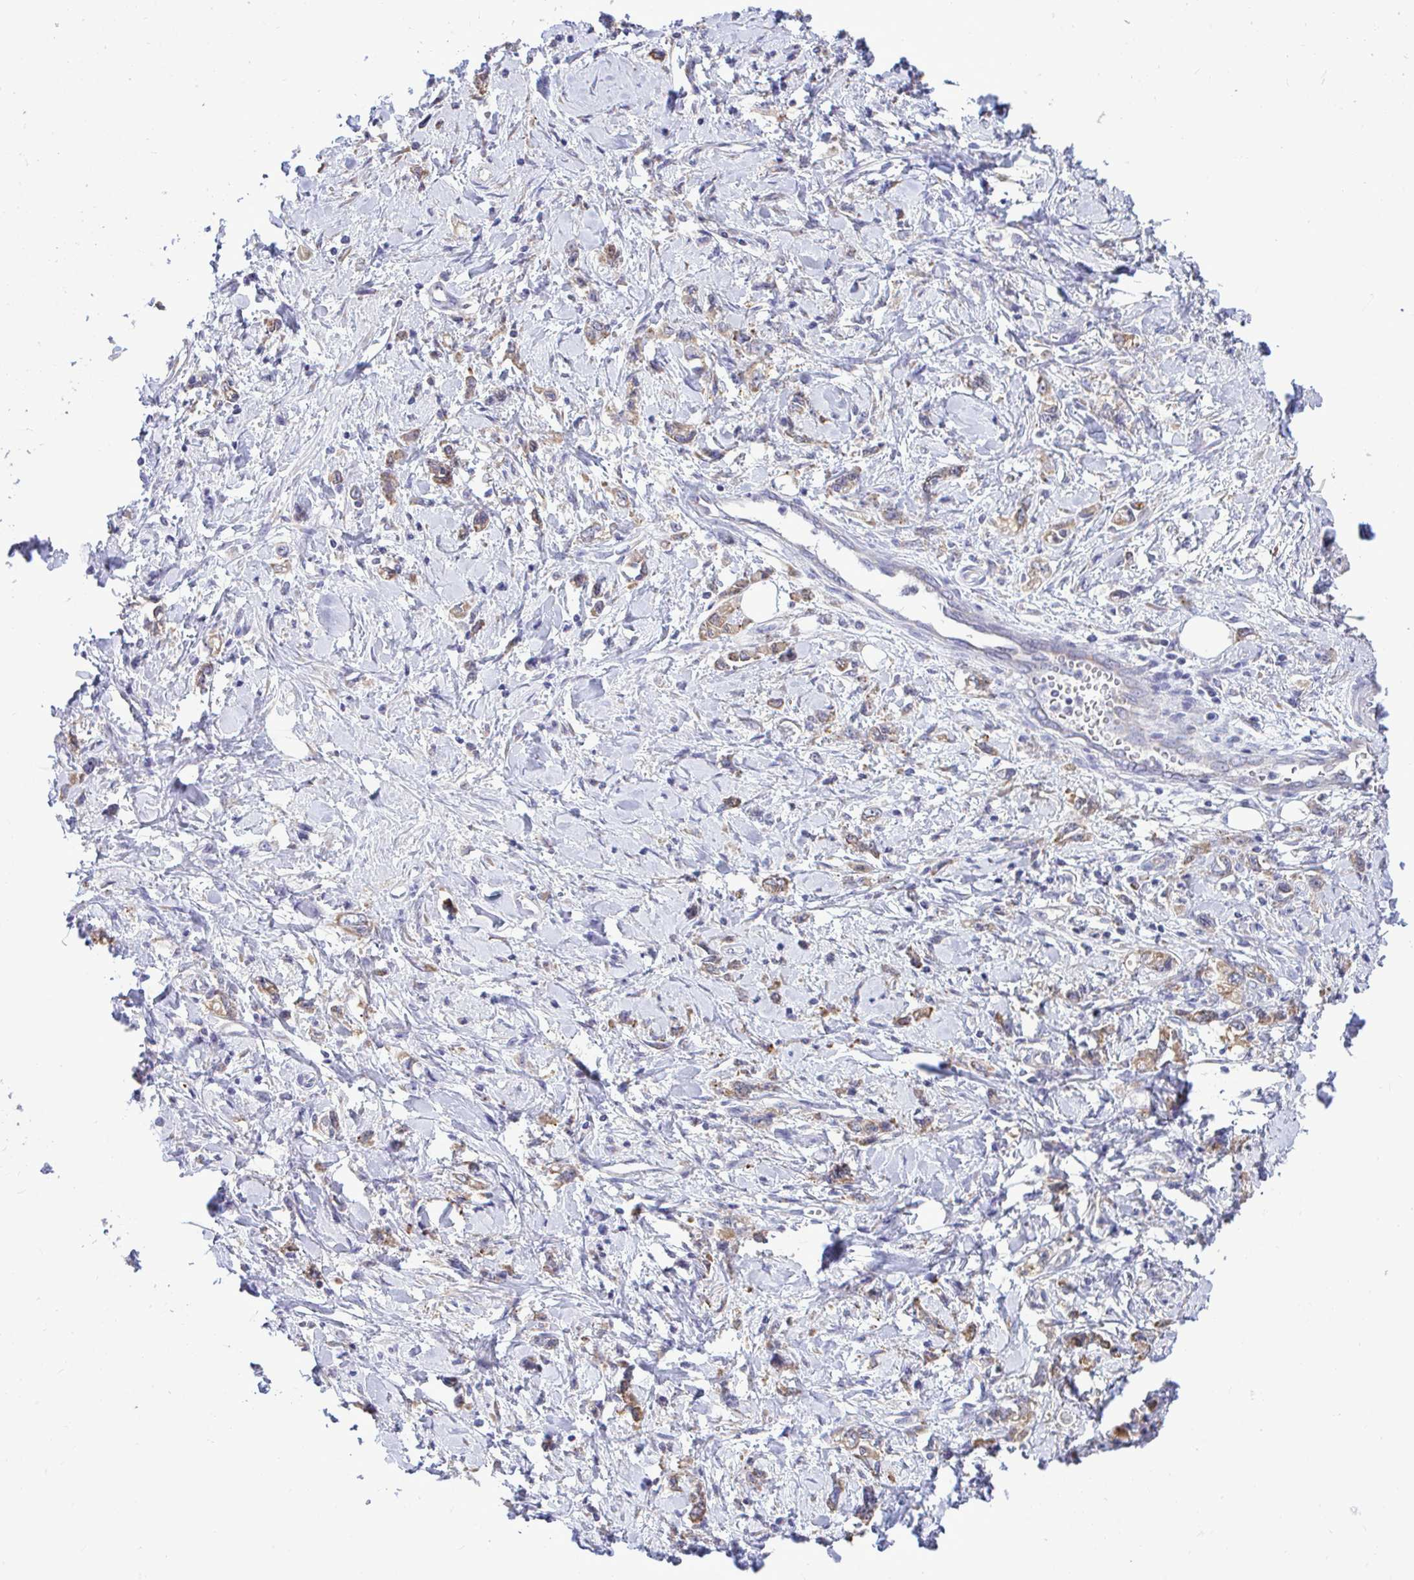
{"staining": {"intensity": "moderate", "quantity": ">75%", "location": "cytoplasmic/membranous"}, "tissue": "stomach cancer", "cell_type": "Tumor cells", "image_type": "cancer", "snomed": [{"axis": "morphology", "description": "Adenocarcinoma, NOS"}, {"axis": "topography", "description": "Stomach"}], "caption": "Stomach adenocarcinoma stained with a brown dye displays moderate cytoplasmic/membranous positive expression in approximately >75% of tumor cells.", "gene": "PIGK", "patient": {"sex": "female", "age": 76}}